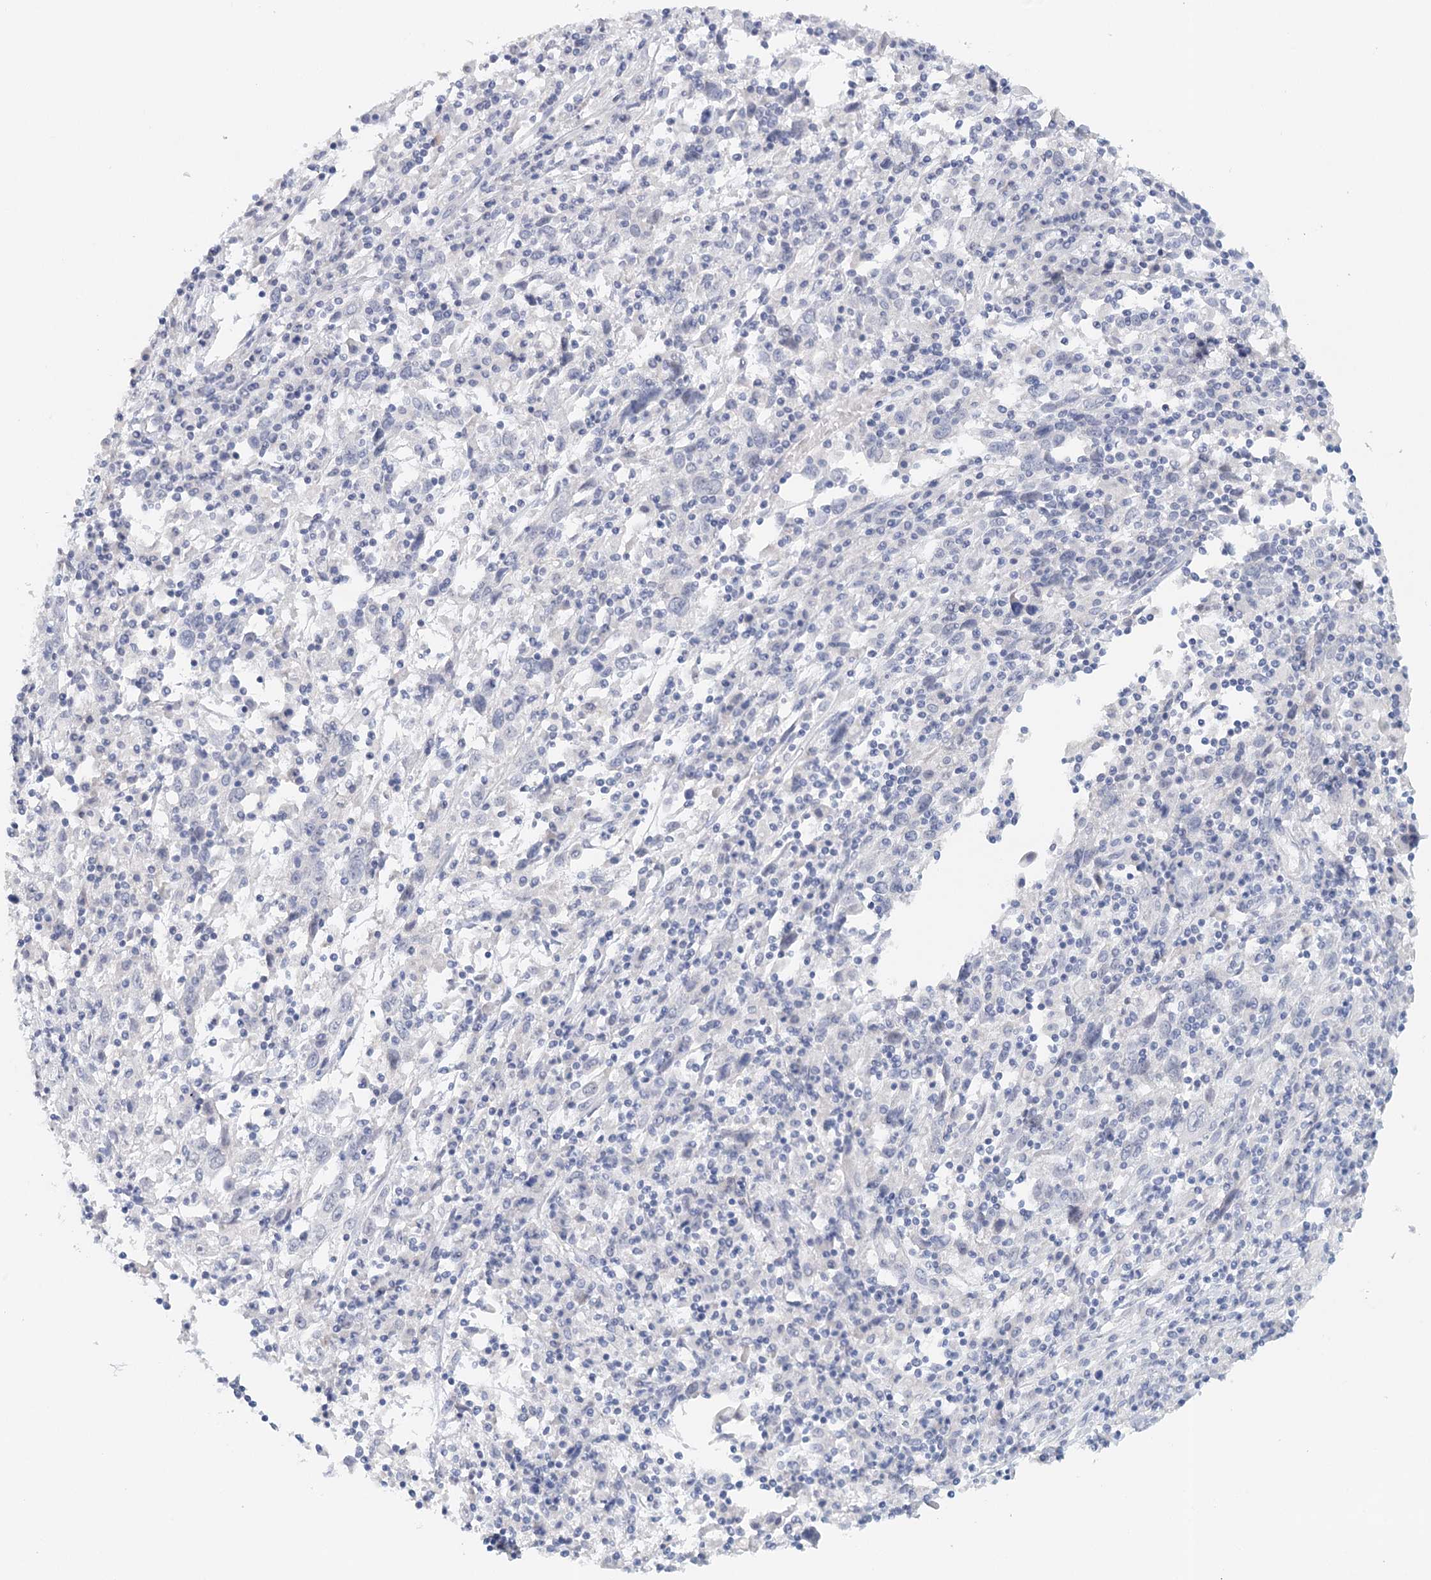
{"staining": {"intensity": "negative", "quantity": "none", "location": "none"}, "tissue": "cervical cancer", "cell_type": "Tumor cells", "image_type": "cancer", "snomed": [{"axis": "morphology", "description": "Squamous cell carcinoma, NOS"}, {"axis": "topography", "description": "Cervix"}], "caption": "Tumor cells are negative for brown protein staining in cervical squamous cell carcinoma.", "gene": "HSPA4L", "patient": {"sex": "female", "age": 46}}